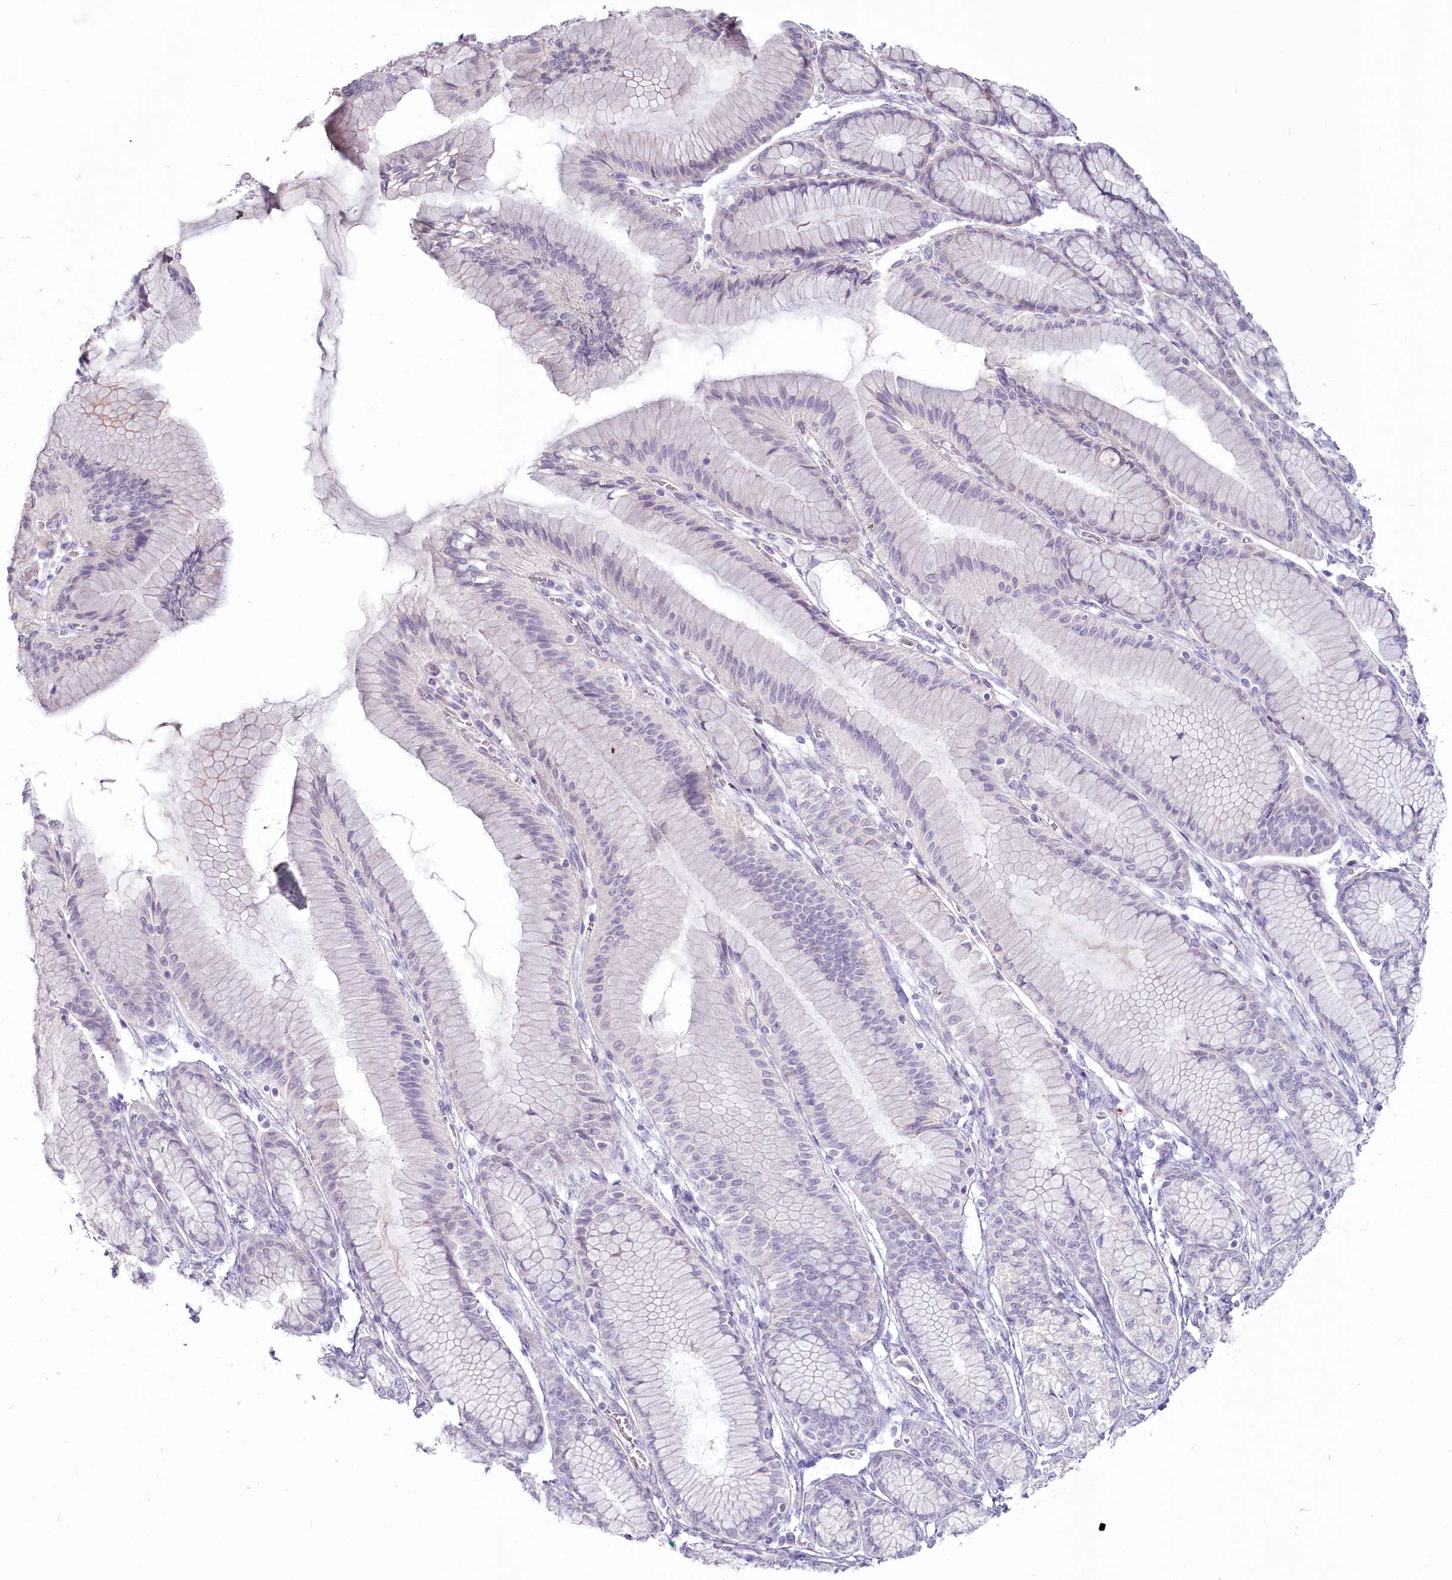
{"staining": {"intensity": "negative", "quantity": "none", "location": "none"}, "tissue": "stomach cancer", "cell_type": "Tumor cells", "image_type": "cancer", "snomed": [{"axis": "morphology", "description": "Normal tissue, NOS"}, {"axis": "morphology", "description": "Adenocarcinoma, NOS"}, {"axis": "topography", "description": "Stomach, upper"}, {"axis": "topography", "description": "Stomach"}], "caption": "This is an immunohistochemistry (IHC) image of adenocarcinoma (stomach). There is no expression in tumor cells.", "gene": "USP11", "patient": {"sex": "female", "age": 65}}